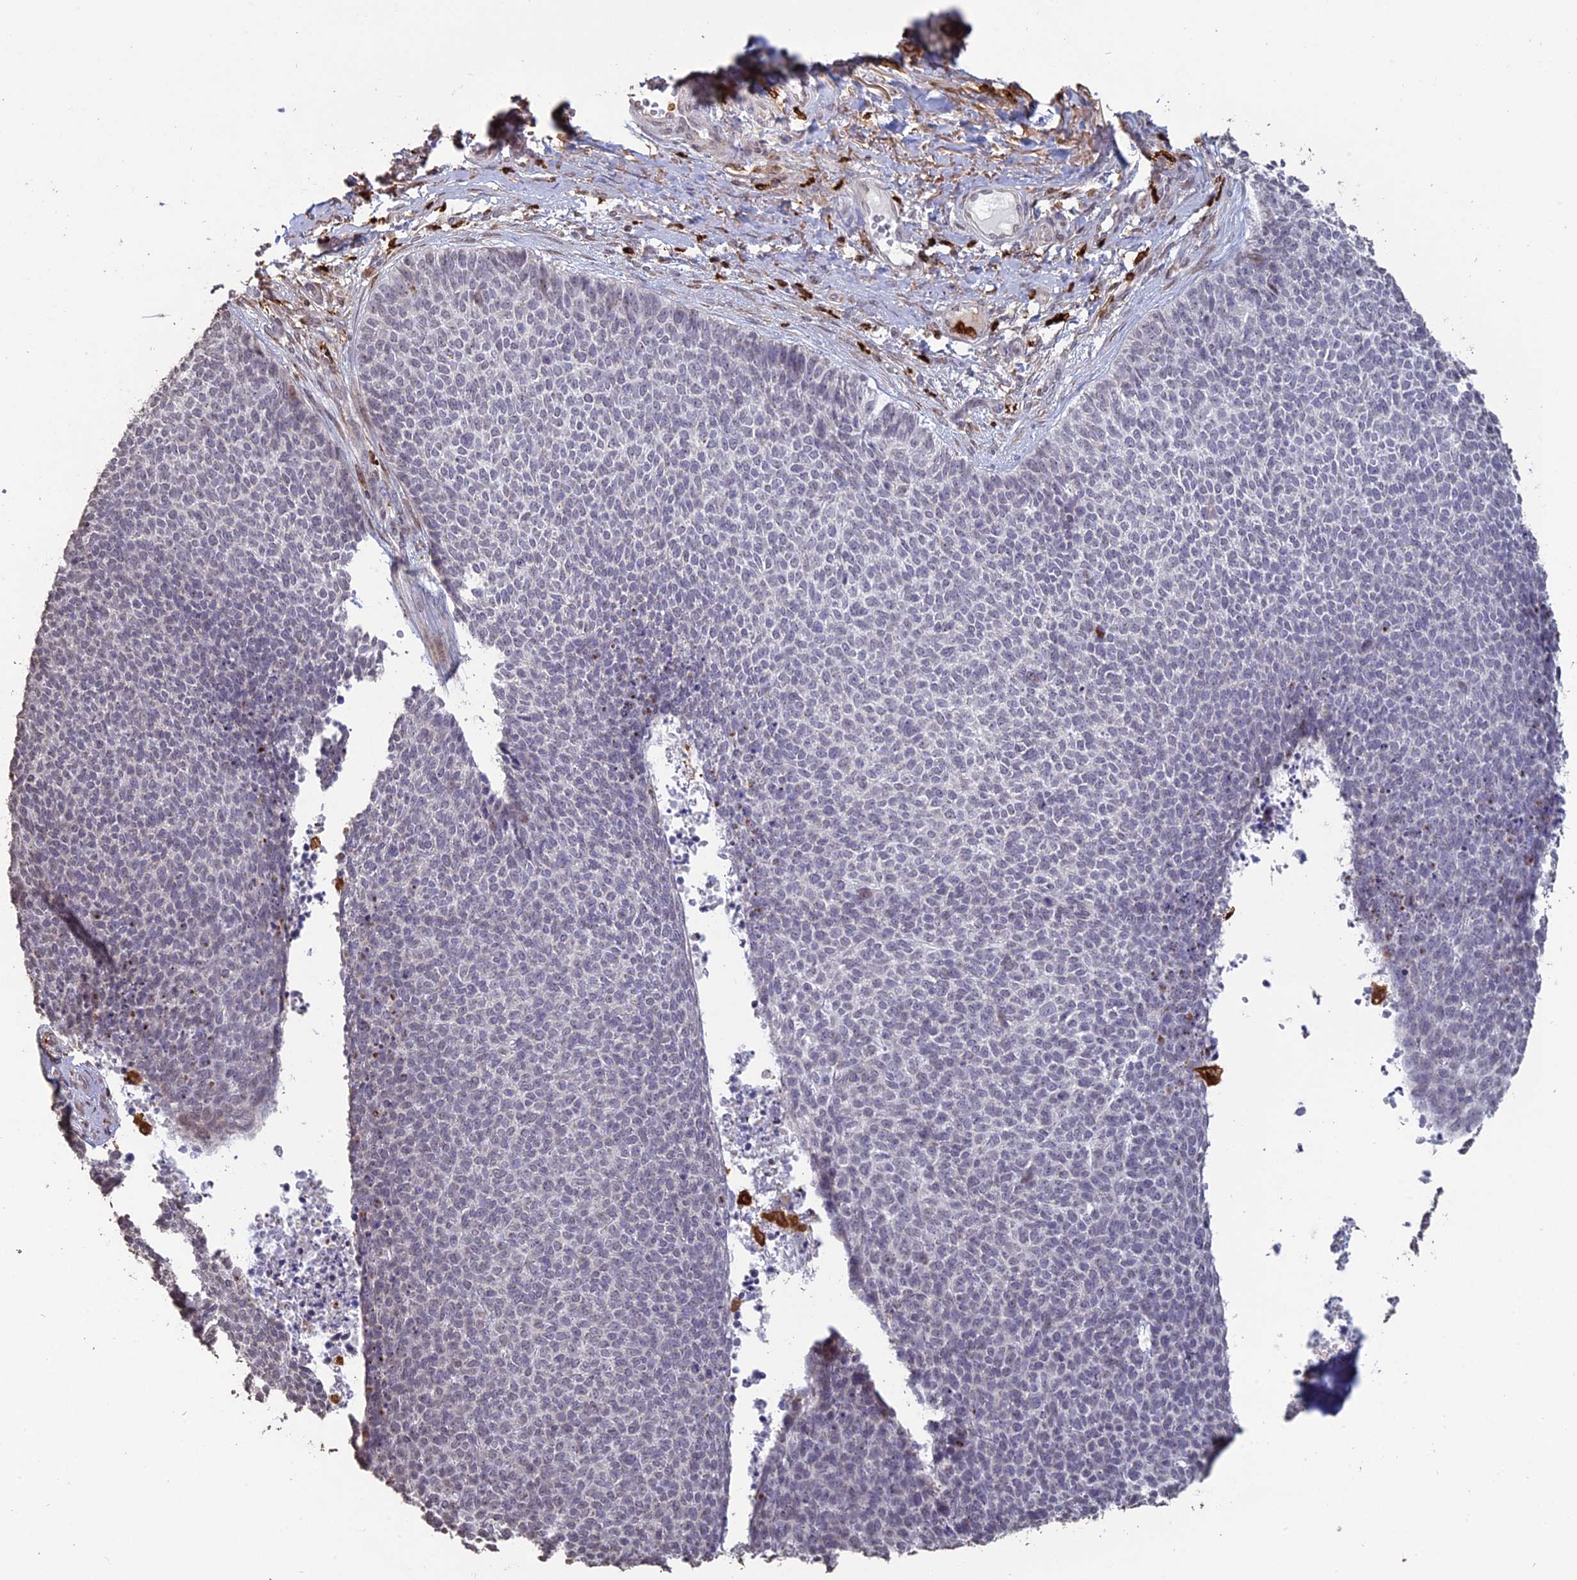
{"staining": {"intensity": "negative", "quantity": "none", "location": "none"}, "tissue": "skin cancer", "cell_type": "Tumor cells", "image_type": "cancer", "snomed": [{"axis": "morphology", "description": "Basal cell carcinoma"}, {"axis": "topography", "description": "Skin"}], "caption": "DAB (3,3'-diaminobenzidine) immunohistochemical staining of skin basal cell carcinoma demonstrates no significant positivity in tumor cells.", "gene": "APOBR", "patient": {"sex": "female", "age": 84}}